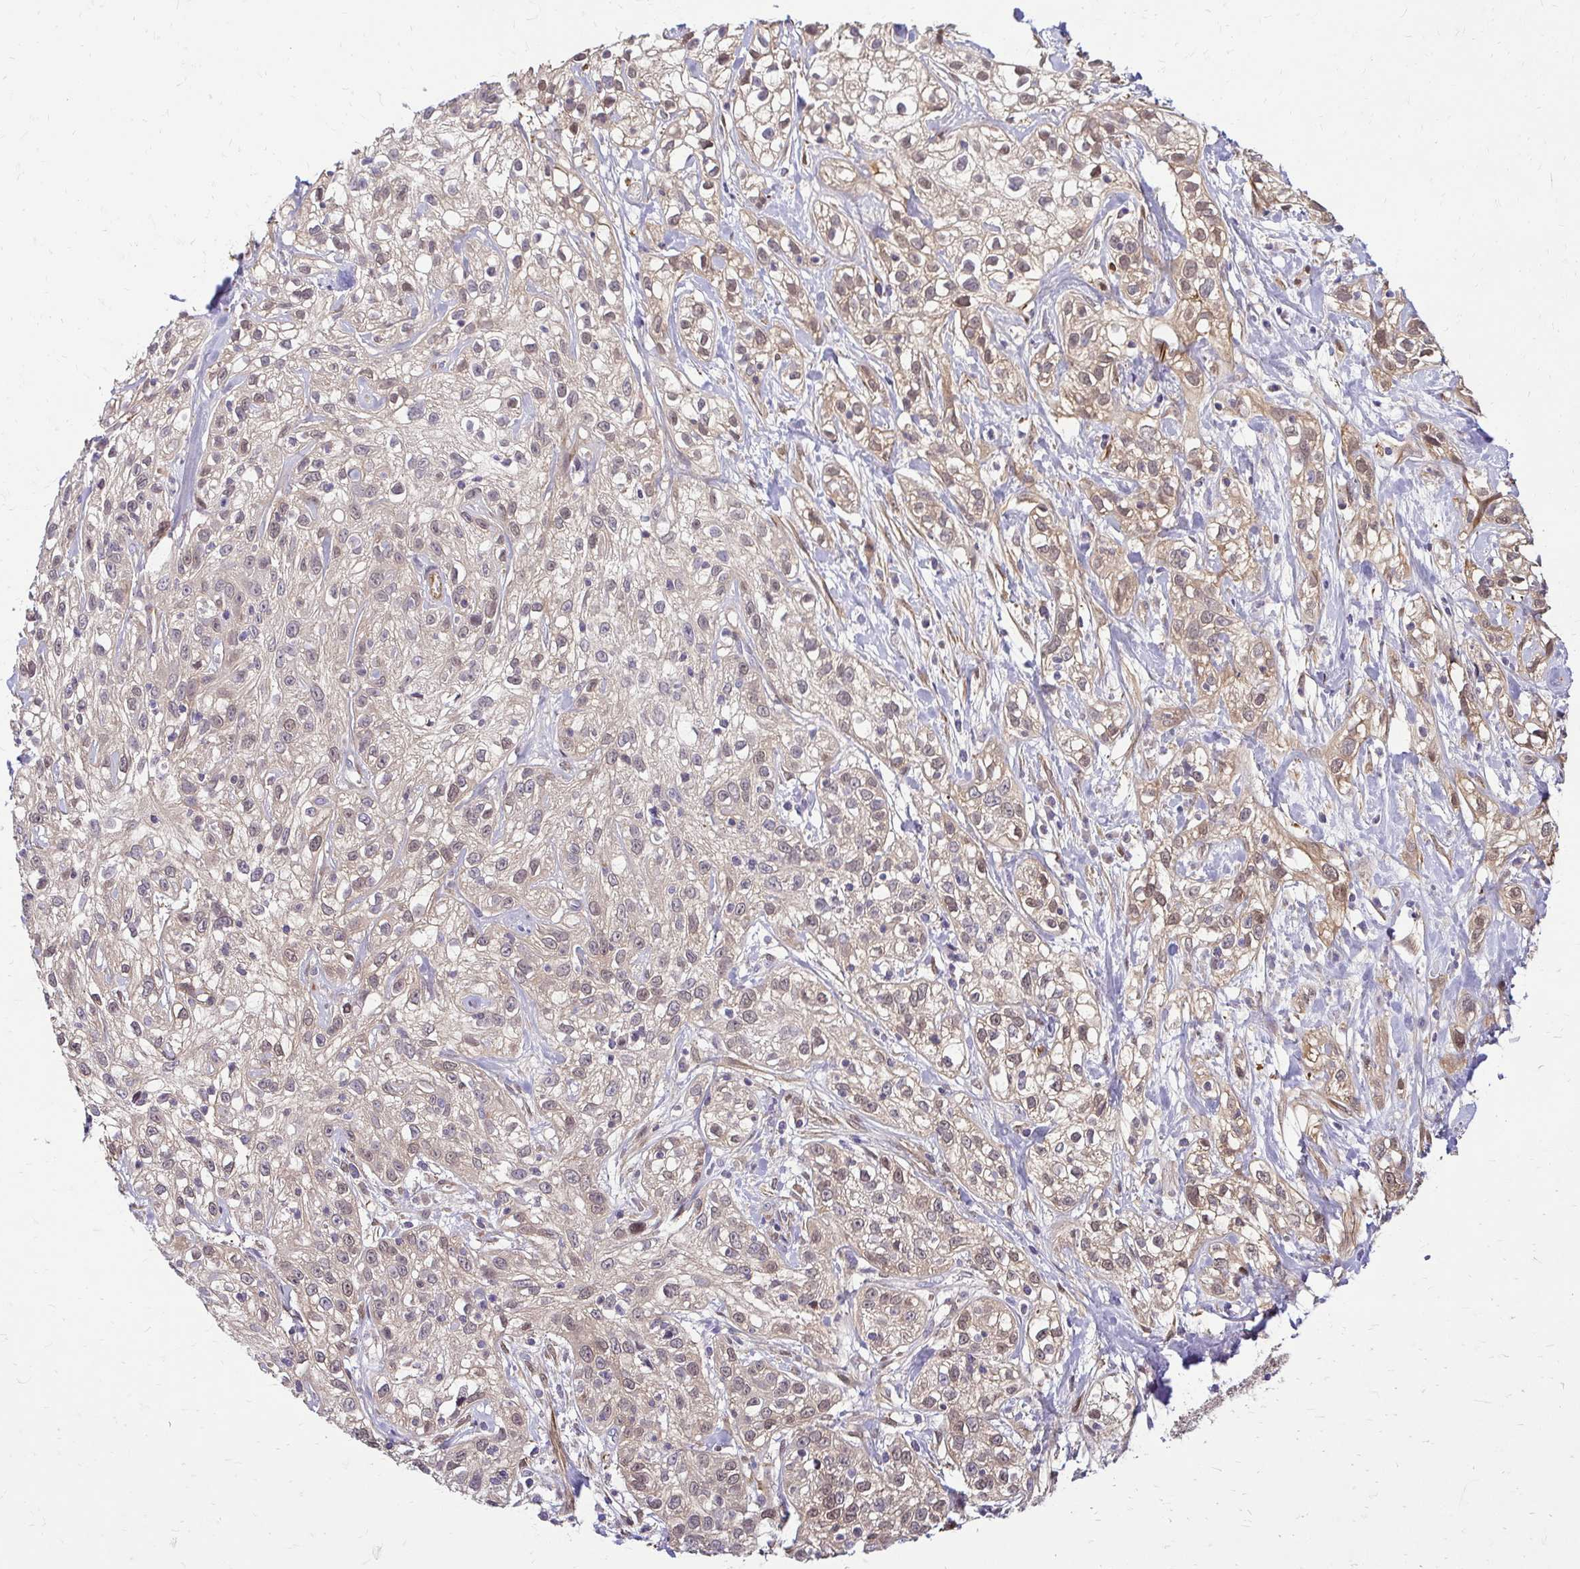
{"staining": {"intensity": "moderate", "quantity": "25%-75%", "location": "cytoplasmic/membranous,nuclear"}, "tissue": "skin cancer", "cell_type": "Tumor cells", "image_type": "cancer", "snomed": [{"axis": "morphology", "description": "Squamous cell carcinoma, NOS"}, {"axis": "topography", "description": "Skin"}], "caption": "Immunohistochemical staining of human skin squamous cell carcinoma reveals medium levels of moderate cytoplasmic/membranous and nuclear positivity in about 25%-75% of tumor cells.", "gene": "YAP1", "patient": {"sex": "male", "age": 82}}